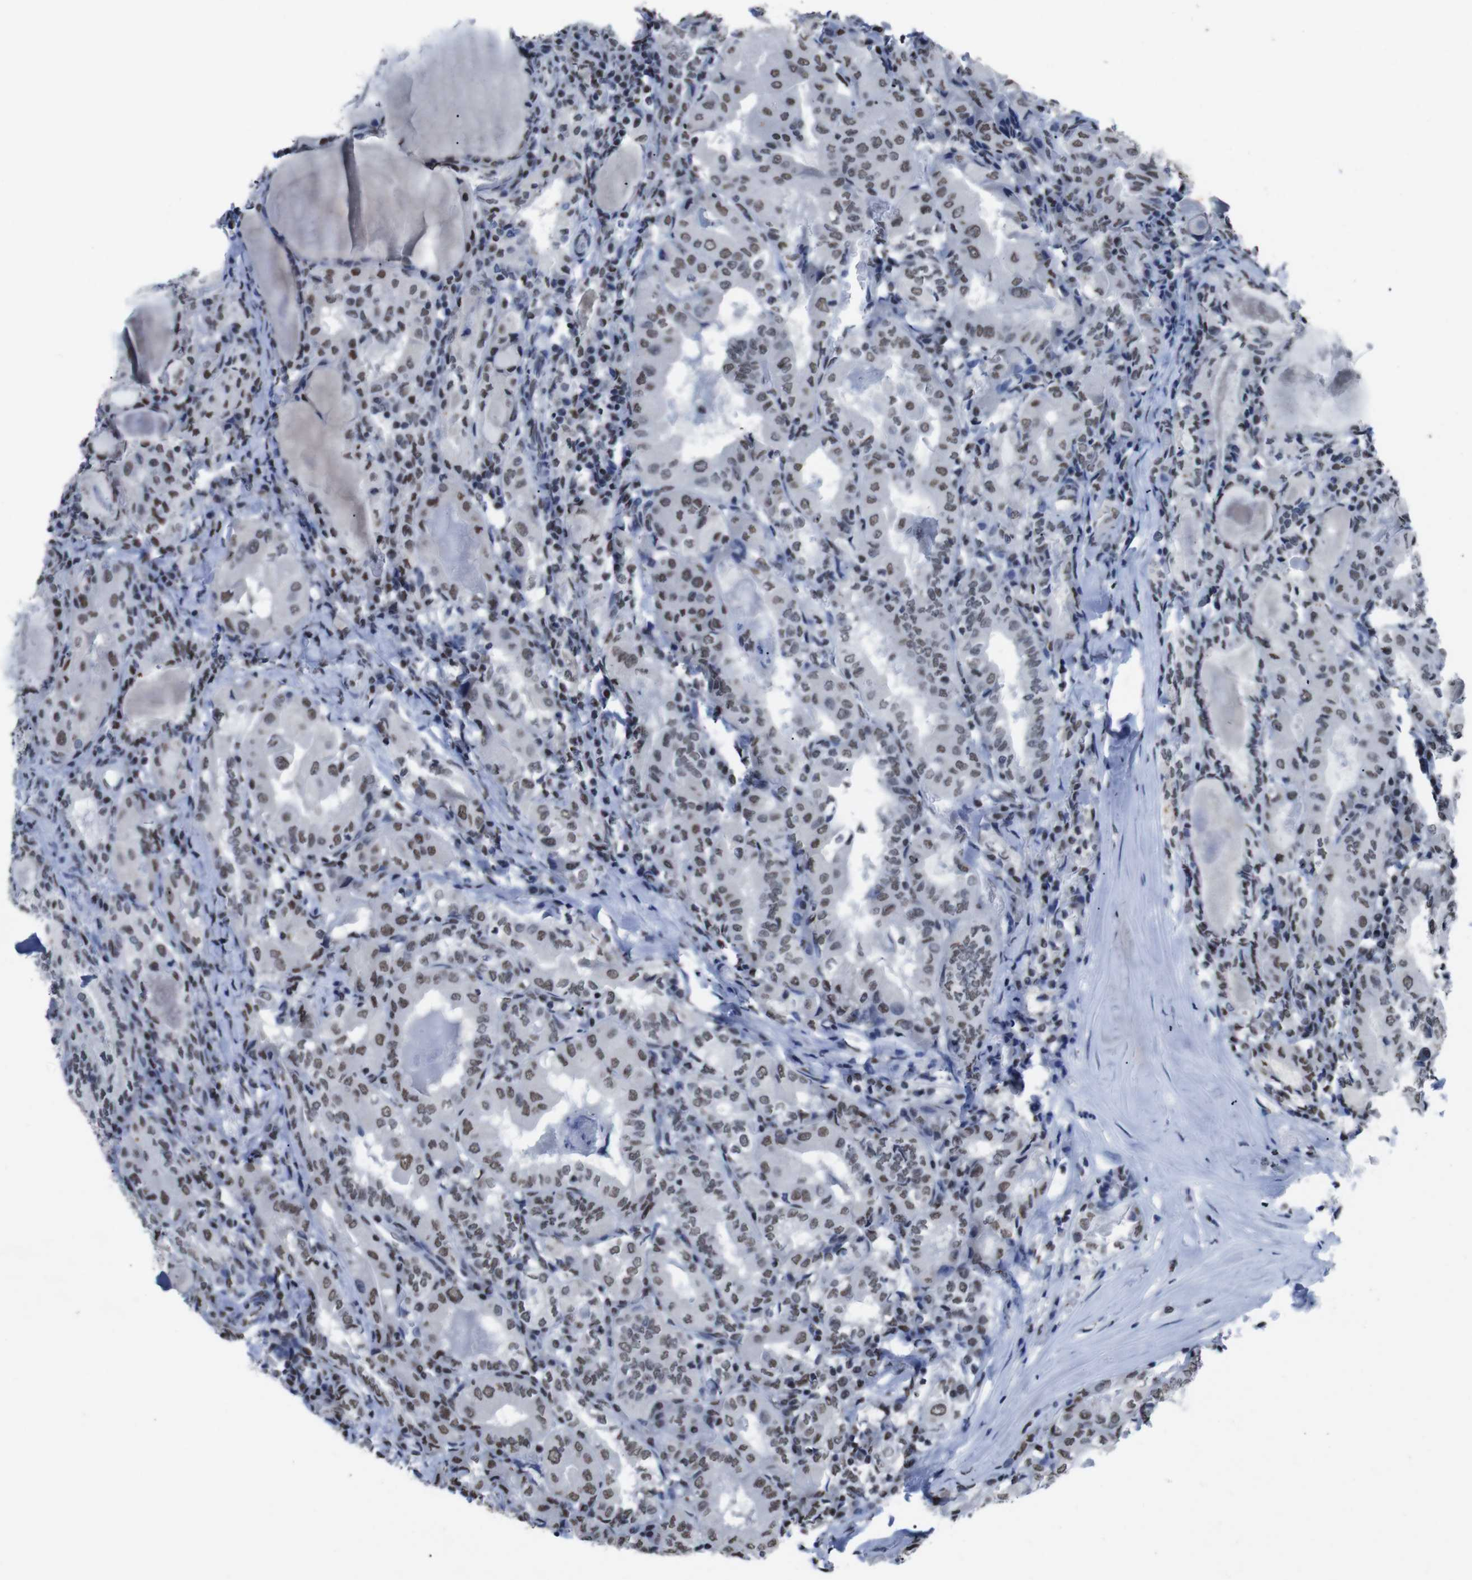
{"staining": {"intensity": "moderate", "quantity": ">75%", "location": "nuclear"}, "tissue": "thyroid cancer", "cell_type": "Tumor cells", "image_type": "cancer", "snomed": [{"axis": "morphology", "description": "Papillary adenocarcinoma, NOS"}, {"axis": "topography", "description": "Thyroid gland"}], "caption": "This photomicrograph reveals IHC staining of human thyroid cancer, with medium moderate nuclear staining in about >75% of tumor cells.", "gene": "PIP4P2", "patient": {"sex": "female", "age": 42}}